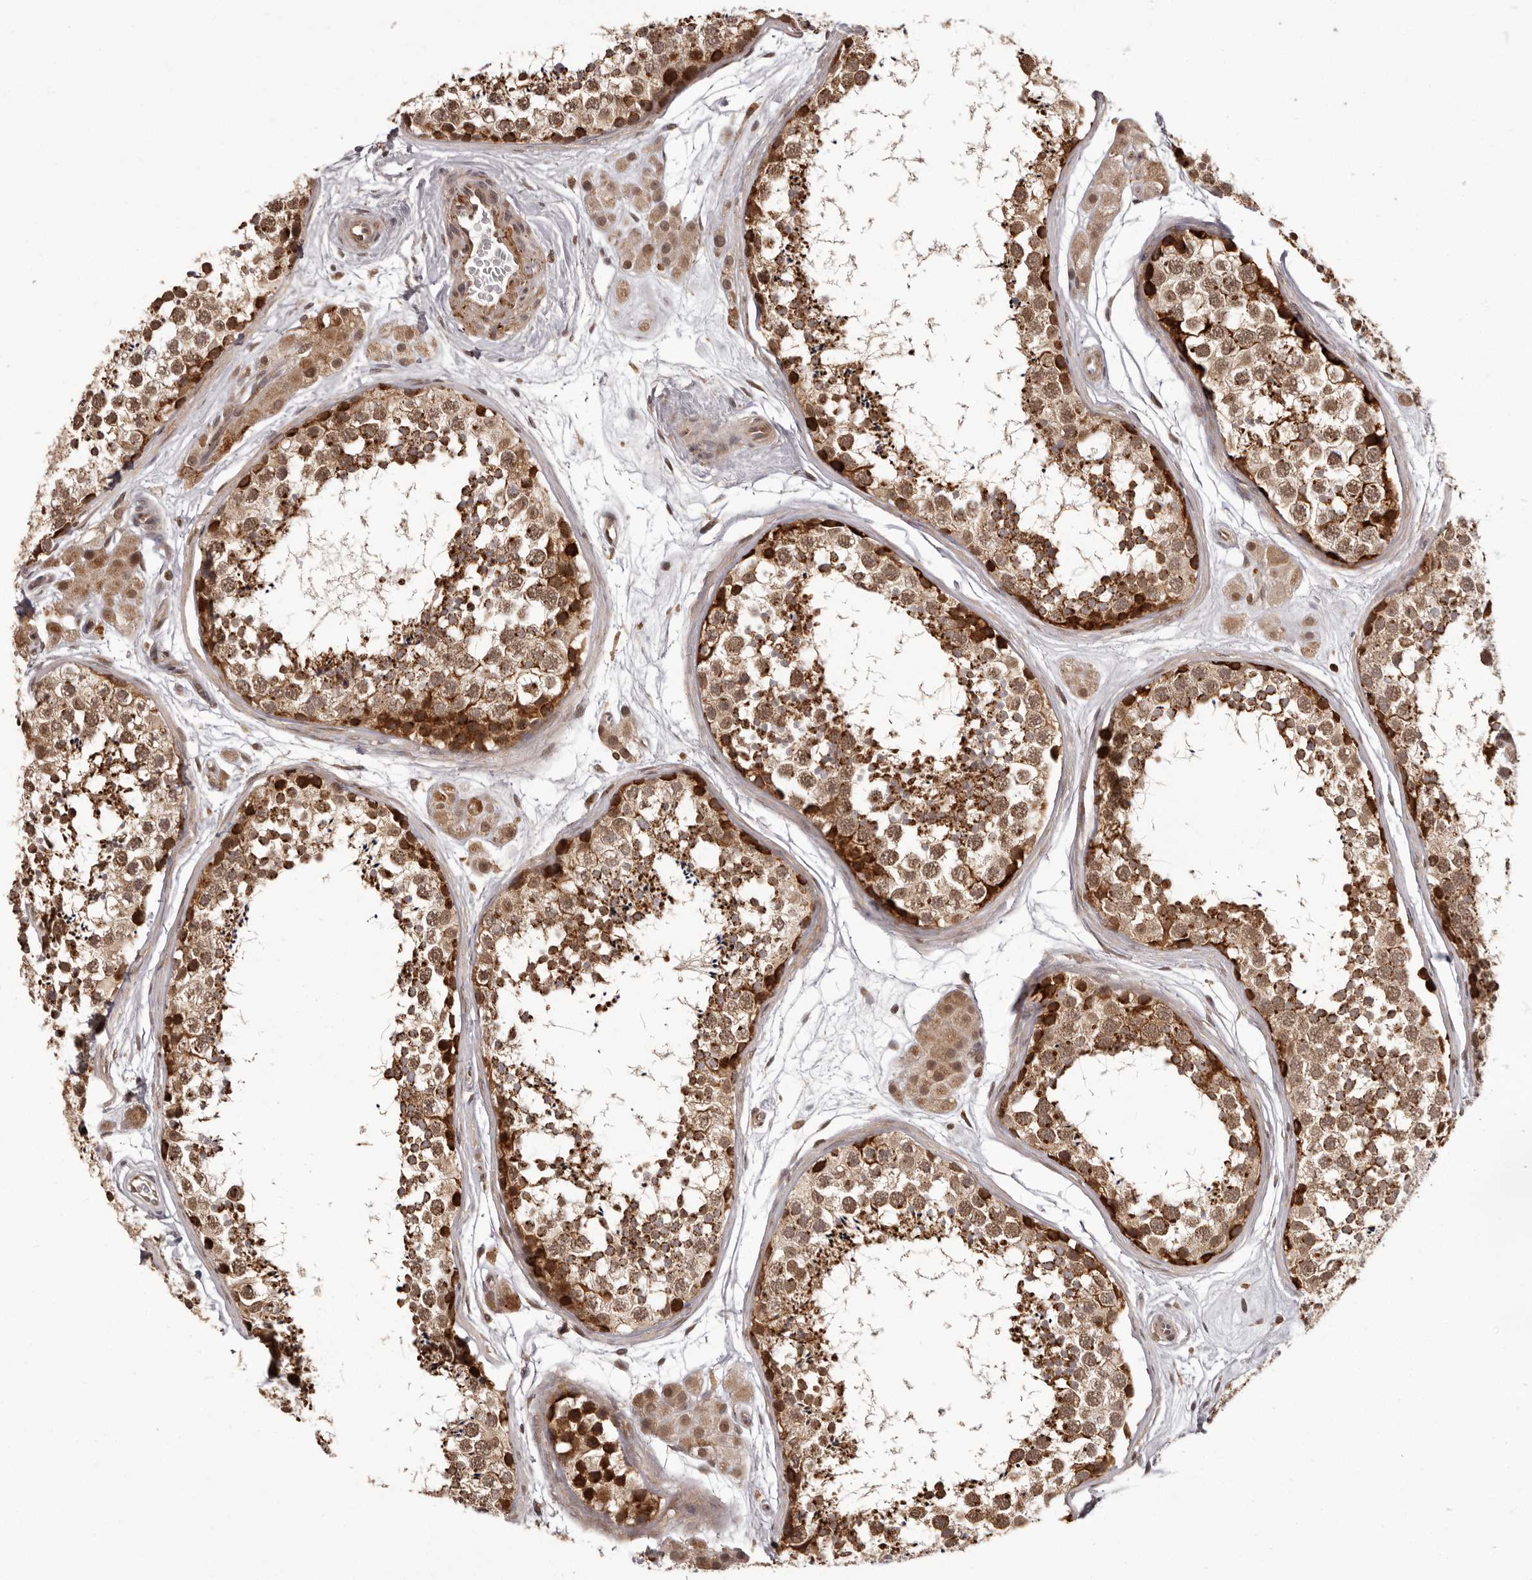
{"staining": {"intensity": "moderate", "quantity": ">75%", "location": "cytoplasmic/membranous,nuclear"}, "tissue": "testis", "cell_type": "Cells in seminiferous ducts", "image_type": "normal", "snomed": [{"axis": "morphology", "description": "Normal tissue, NOS"}, {"axis": "topography", "description": "Testis"}], "caption": "Cells in seminiferous ducts show medium levels of moderate cytoplasmic/membranous,nuclear positivity in about >75% of cells in normal human testis.", "gene": "IL32", "patient": {"sex": "male", "age": 56}}